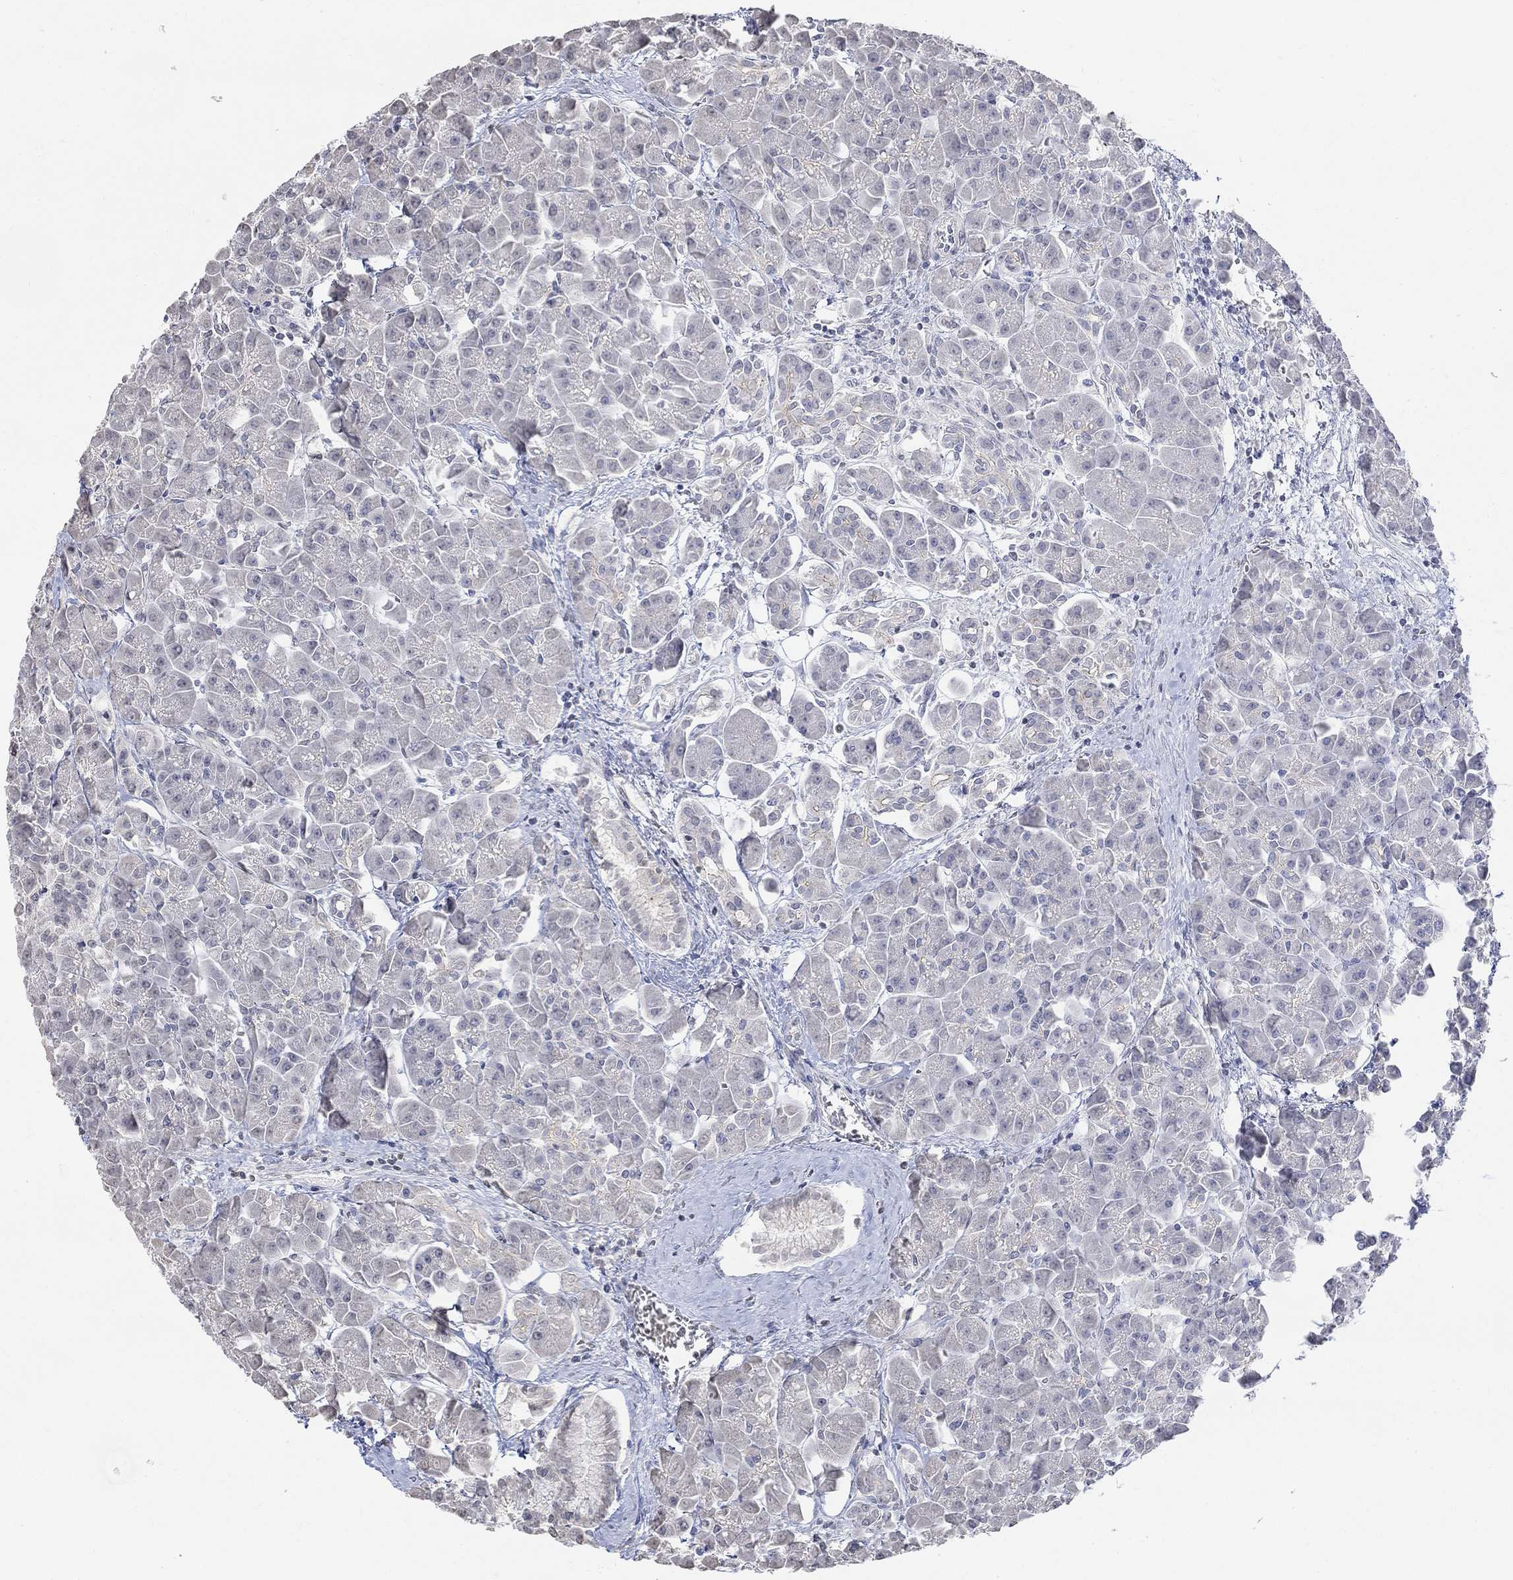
{"staining": {"intensity": "negative", "quantity": "none", "location": "none"}, "tissue": "pancreas", "cell_type": "Exocrine glandular cells", "image_type": "normal", "snomed": [{"axis": "morphology", "description": "Normal tissue, NOS"}, {"axis": "topography", "description": "Pancreas"}], "caption": "High power microscopy histopathology image of an immunohistochemistry (IHC) image of normal pancreas, revealing no significant positivity in exocrine glandular cells.", "gene": "TMEM255A", "patient": {"sex": "male", "age": 70}}